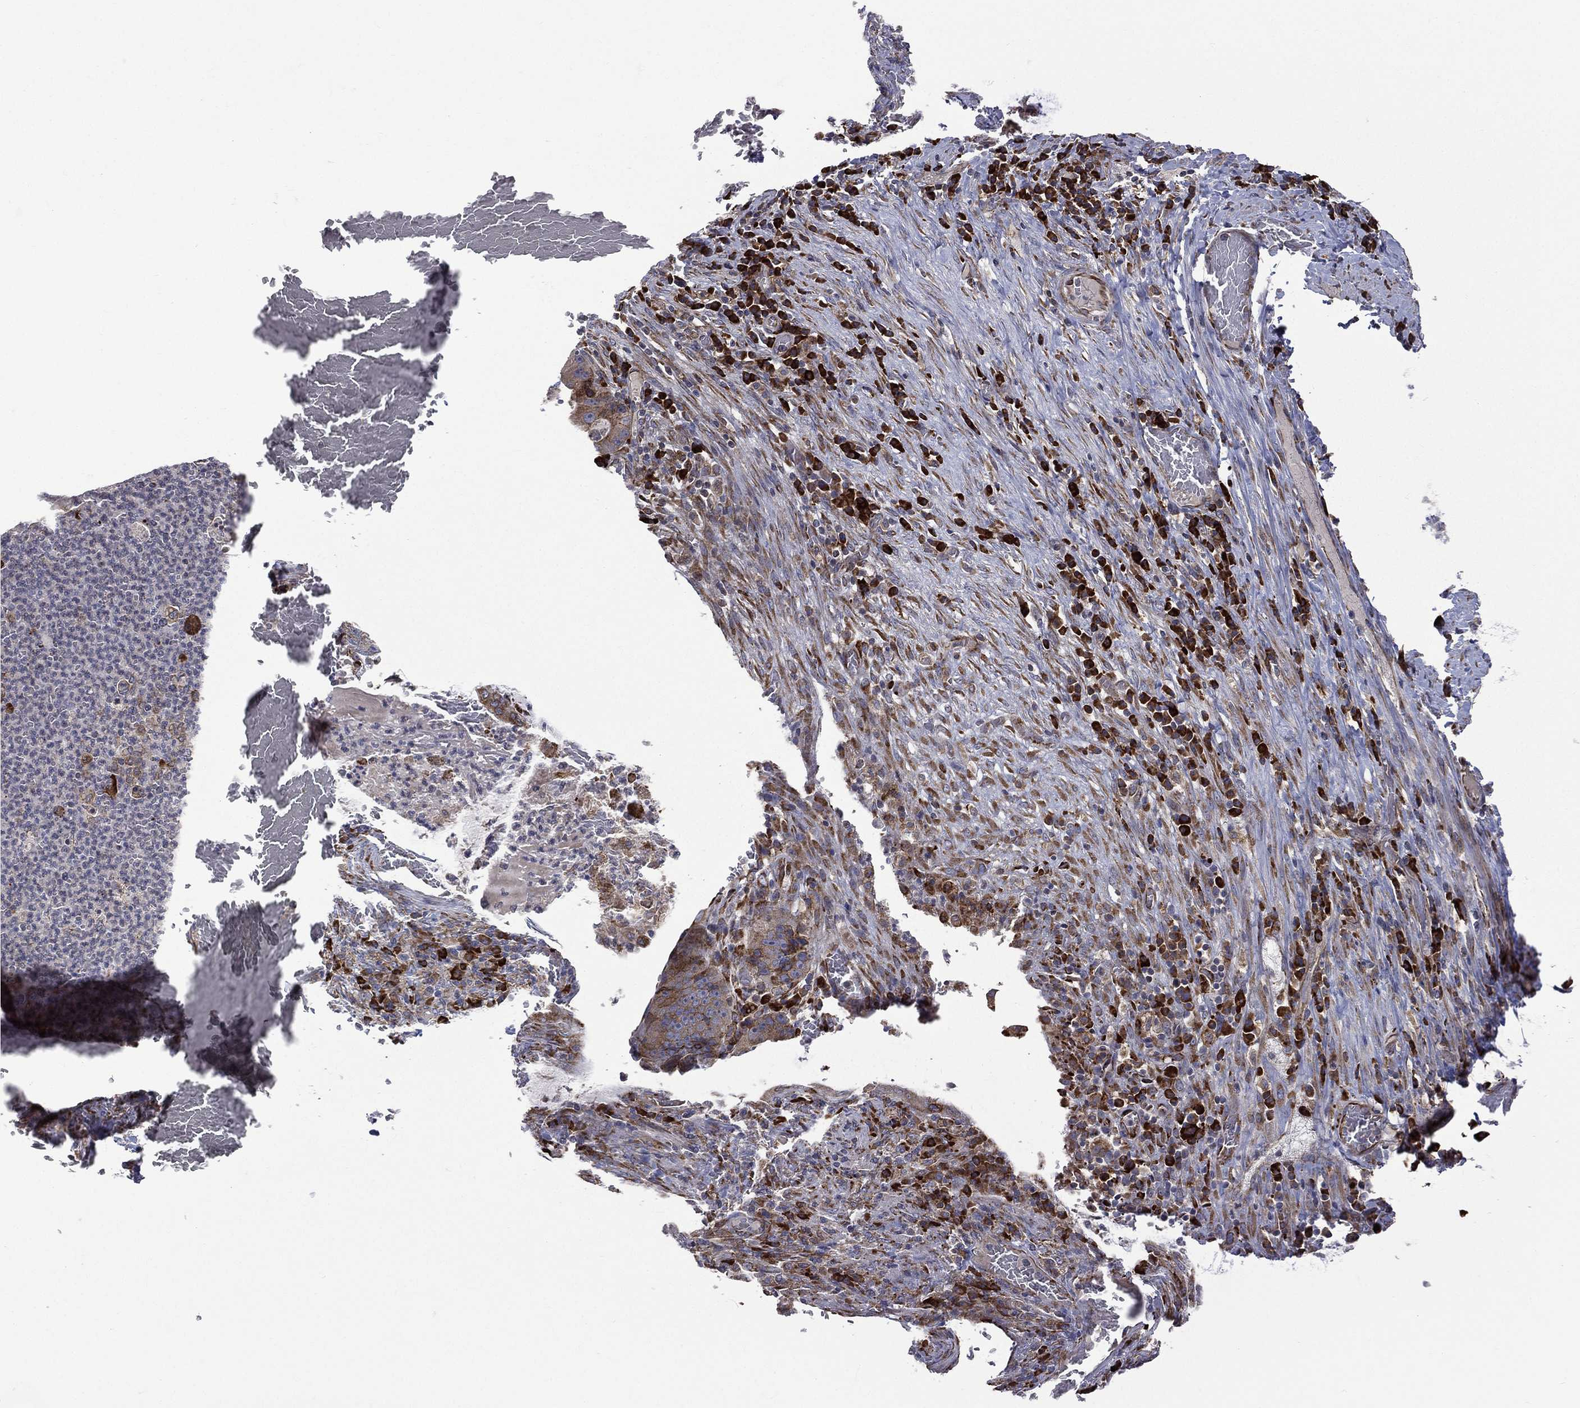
{"staining": {"intensity": "strong", "quantity": "<25%", "location": "cytoplasmic/membranous"}, "tissue": "colorectal cancer", "cell_type": "Tumor cells", "image_type": "cancer", "snomed": [{"axis": "morphology", "description": "Adenocarcinoma, NOS"}, {"axis": "topography", "description": "Colon"}], "caption": "Approximately <25% of tumor cells in adenocarcinoma (colorectal) exhibit strong cytoplasmic/membranous protein expression as visualized by brown immunohistochemical staining.", "gene": "C20orf96", "patient": {"sex": "female", "age": 86}}